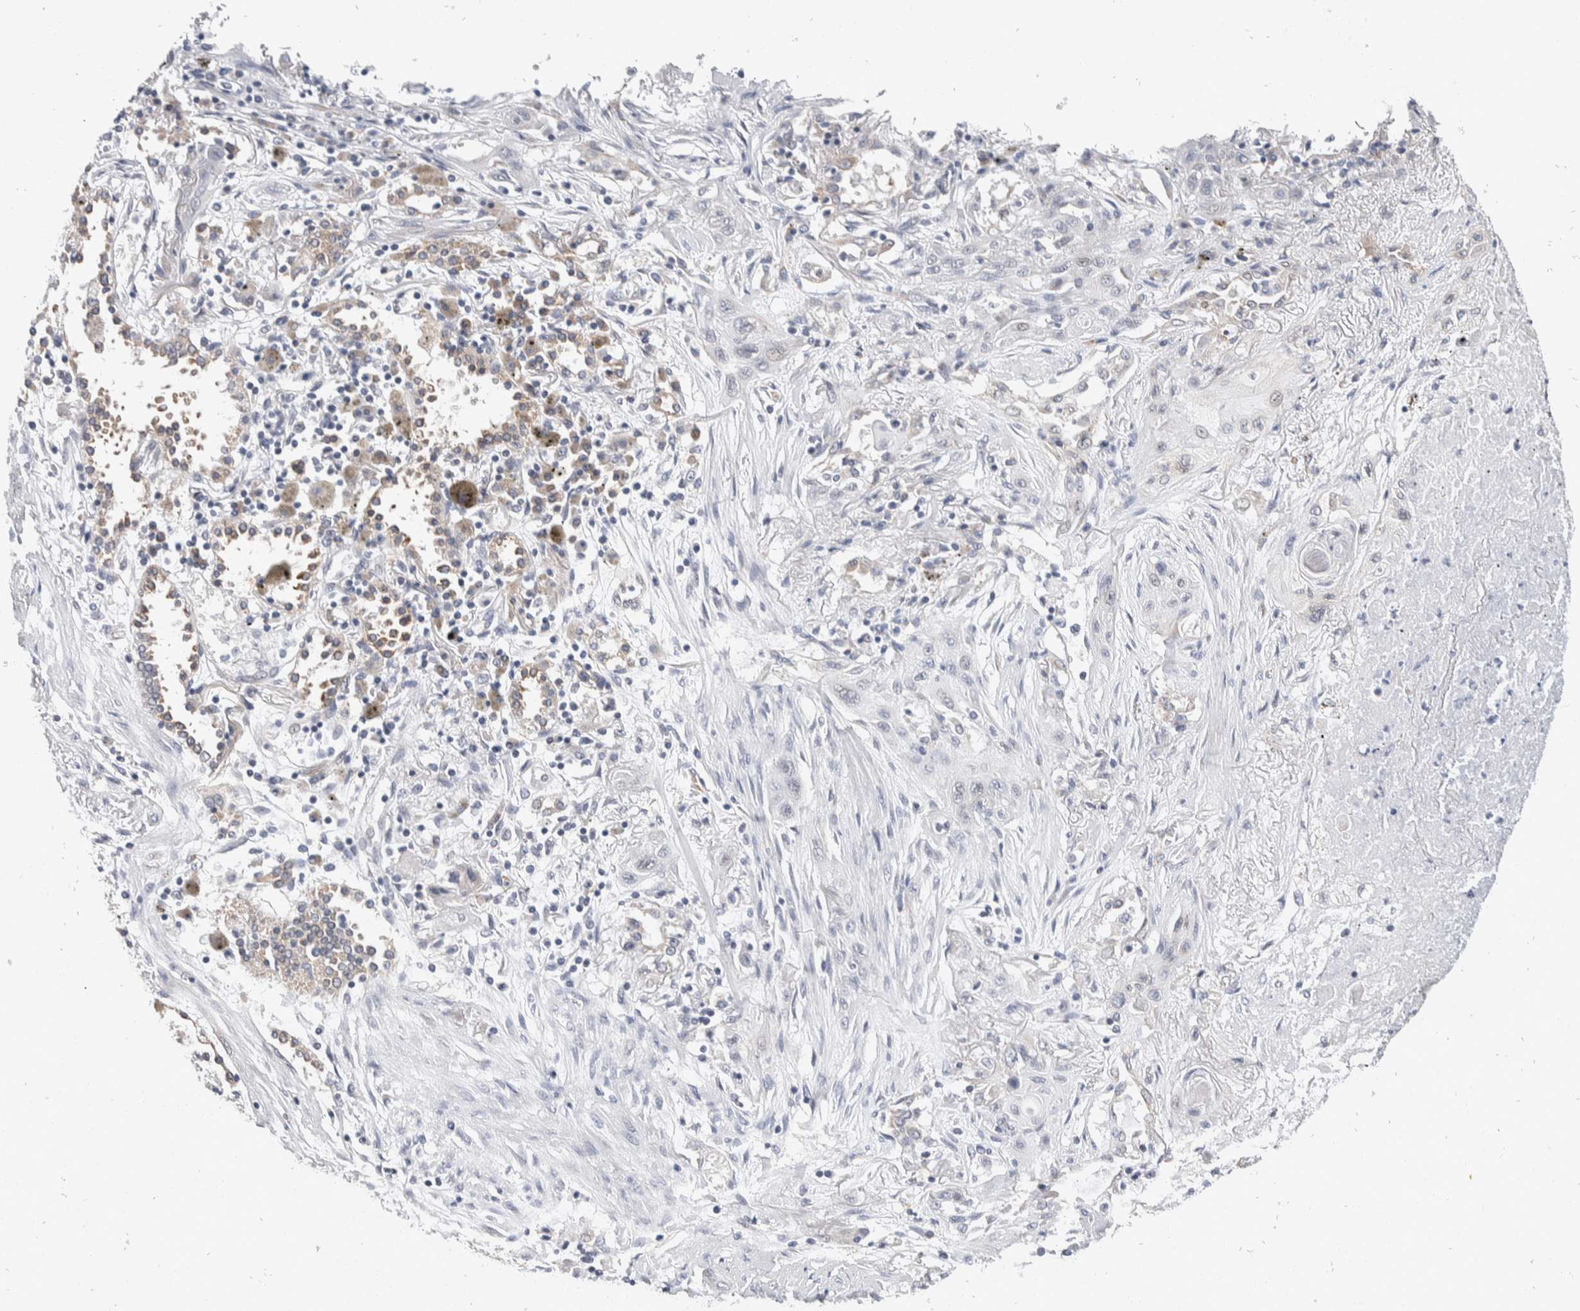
{"staining": {"intensity": "weak", "quantity": "<25%", "location": "cytoplasmic/membranous"}, "tissue": "lung cancer", "cell_type": "Tumor cells", "image_type": "cancer", "snomed": [{"axis": "morphology", "description": "Squamous cell carcinoma, NOS"}, {"axis": "topography", "description": "Lung"}], "caption": "DAB (3,3'-diaminobenzidine) immunohistochemical staining of lung cancer demonstrates no significant expression in tumor cells.", "gene": "TMEM245", "patient": {"sex": "female", "age": 47}}